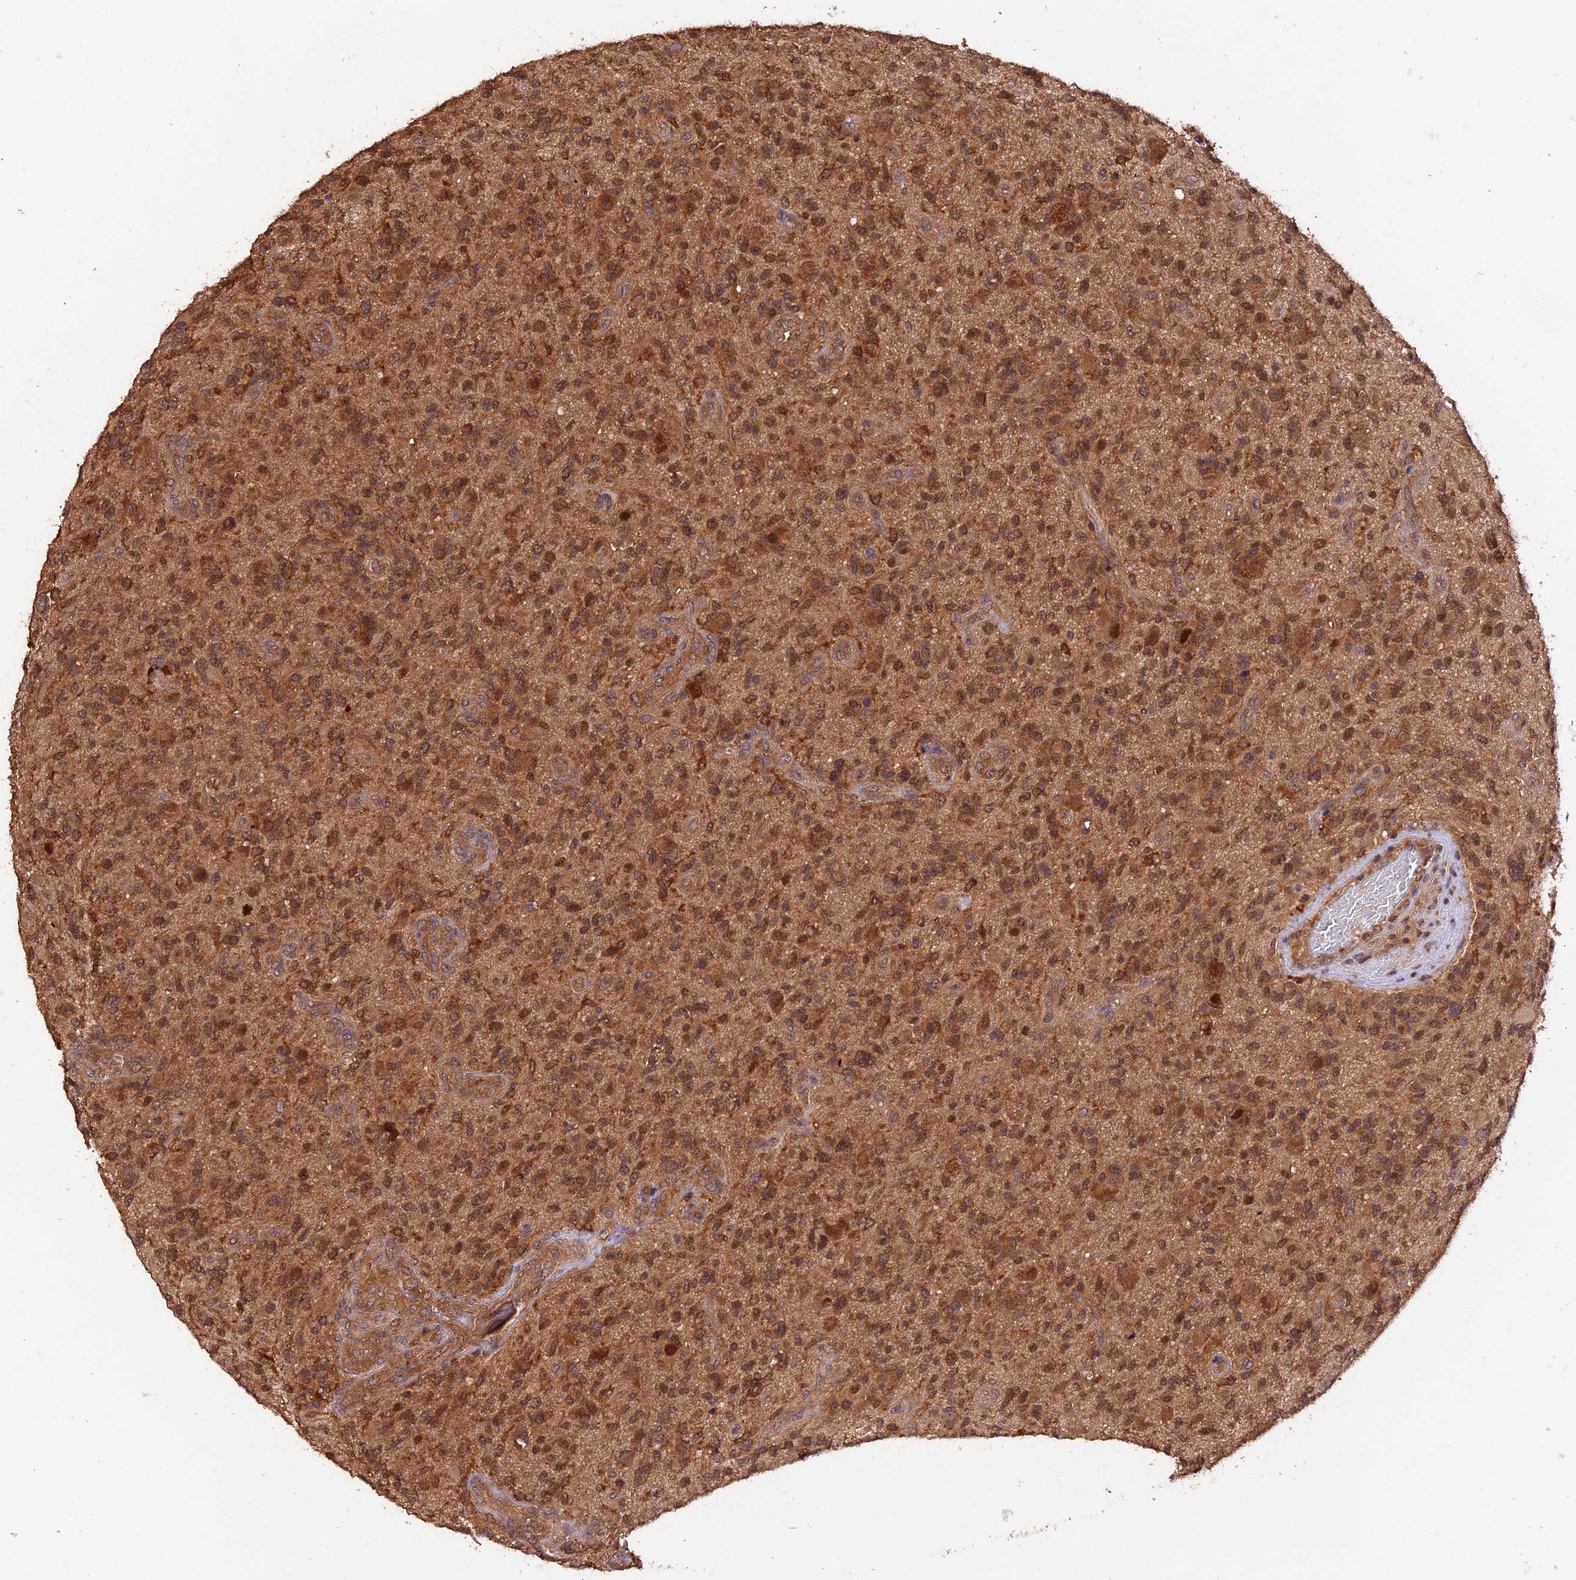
{"staining": {"intensity": "moderate", "quantity": ">75%", "location": "cytoplasmic/membranous"}, "tissue": "glioma", "cell_type": "Tumor cells", "image_type": "cancer", "snomed": [{"axis": "morphology", "description": "Glioma, malignant, High grade"}, {"axis": "topography", "description": "Brain"}], "caption": "An immunohistochemistry (IHC) image of neoplastic tissue is shown. Protein staining in brown labels moderate cytoplasmic/membranous positivity in malignant glioma (high-grade) within tumor cells.", "gene": "TRMT1", "patient": {"sex": "male", "age": 47}}